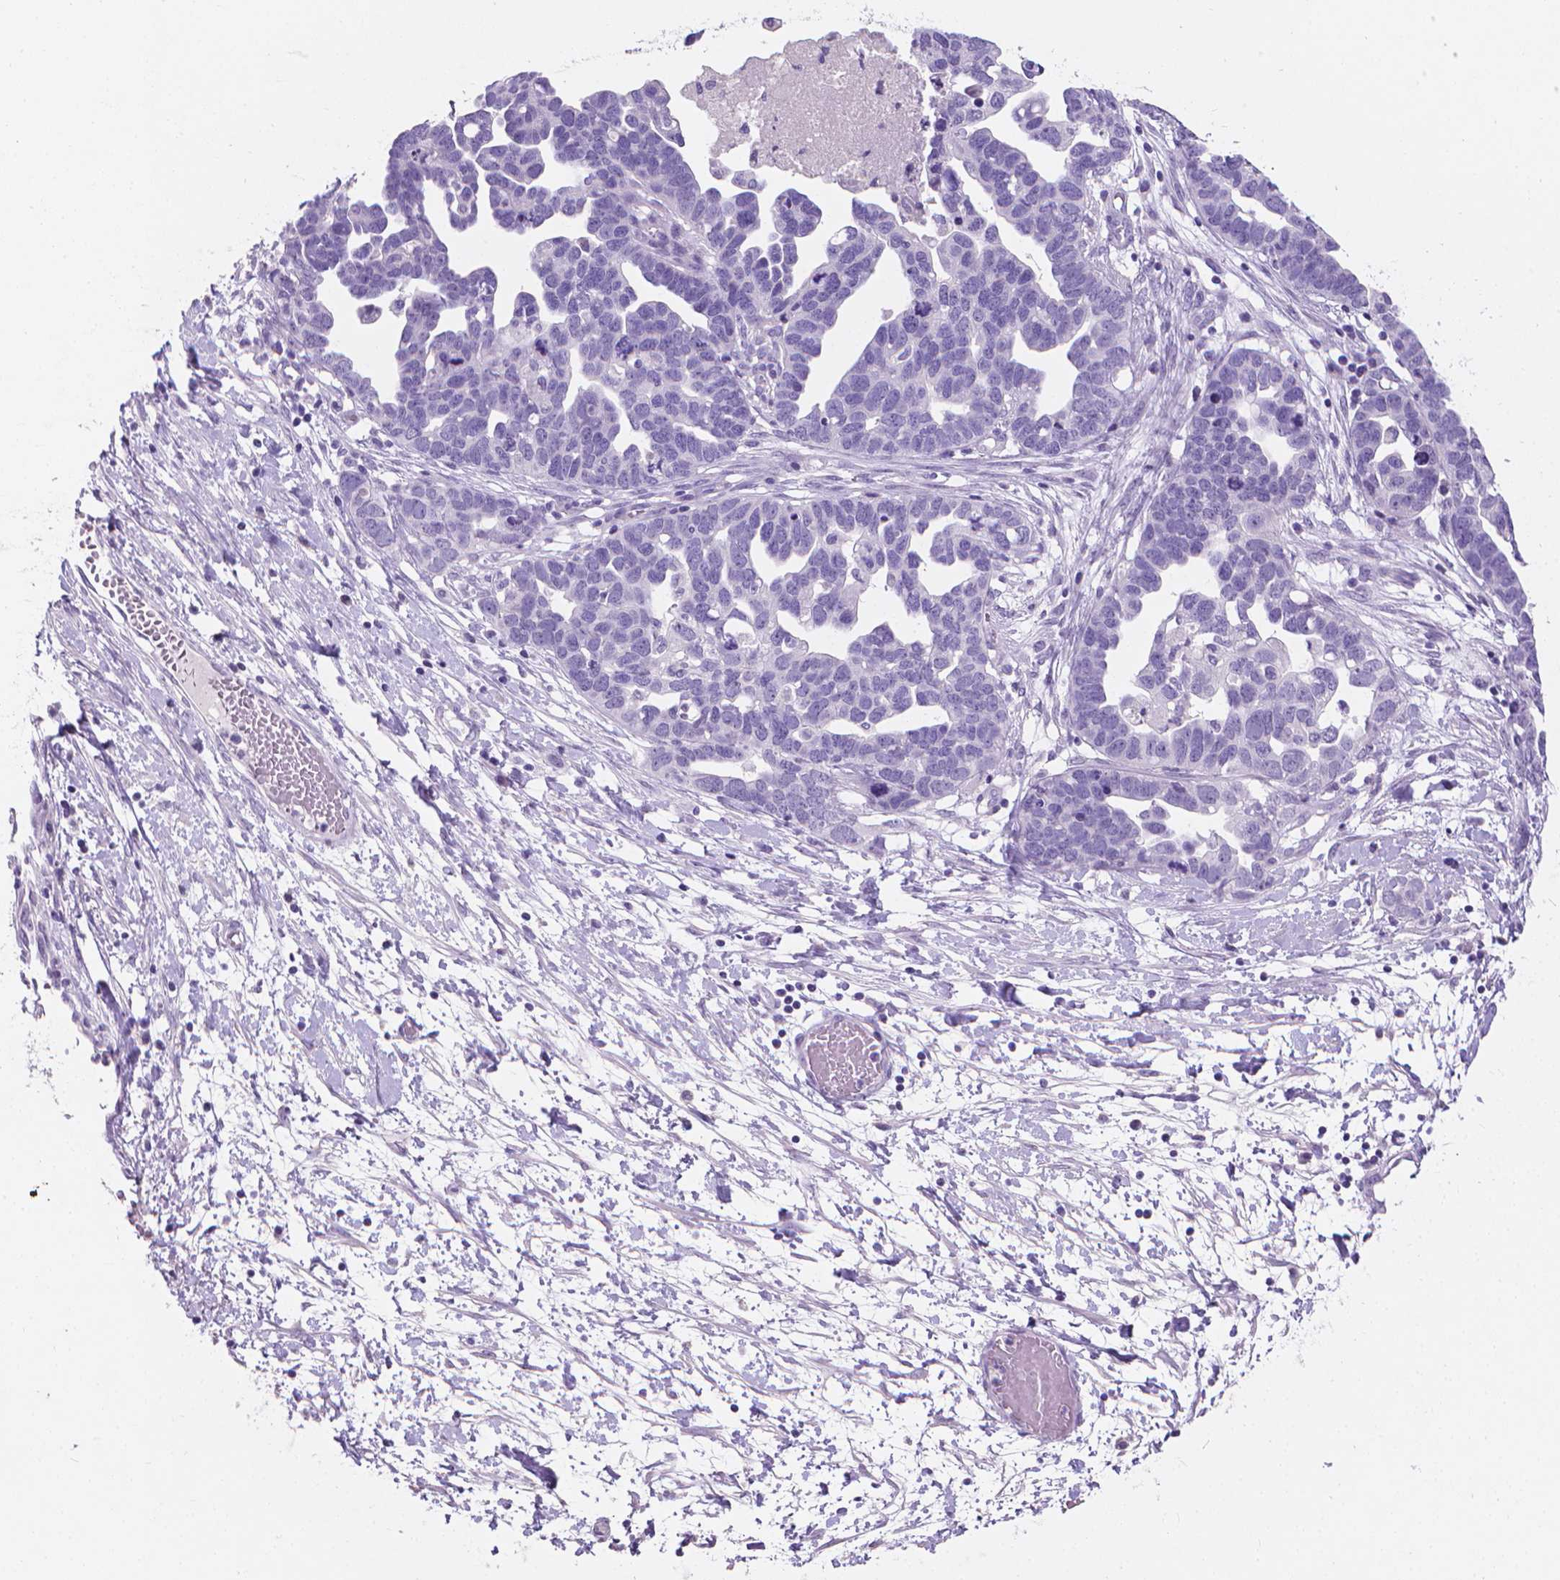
{"staining": {"intensity": "negative", "quantity": "none", "location": "none"}, "tissue": "ovarian cancer", "cell_type": "Tumor cells", "image_type": "cancer", "snomed": [{"axis": "morphology", "description": "Cystadenocarcinoma, serous, NOS"}, {"axis": "topography", "description": "Ovary"}], "caption": "Immunohistochemistry of human ovarian cancer (serous cystadenocarcinoma) reveals no positivity in tumor cells.", "gene": "XPNPEP2", "patient": {"sex": "female", "age": 54}}